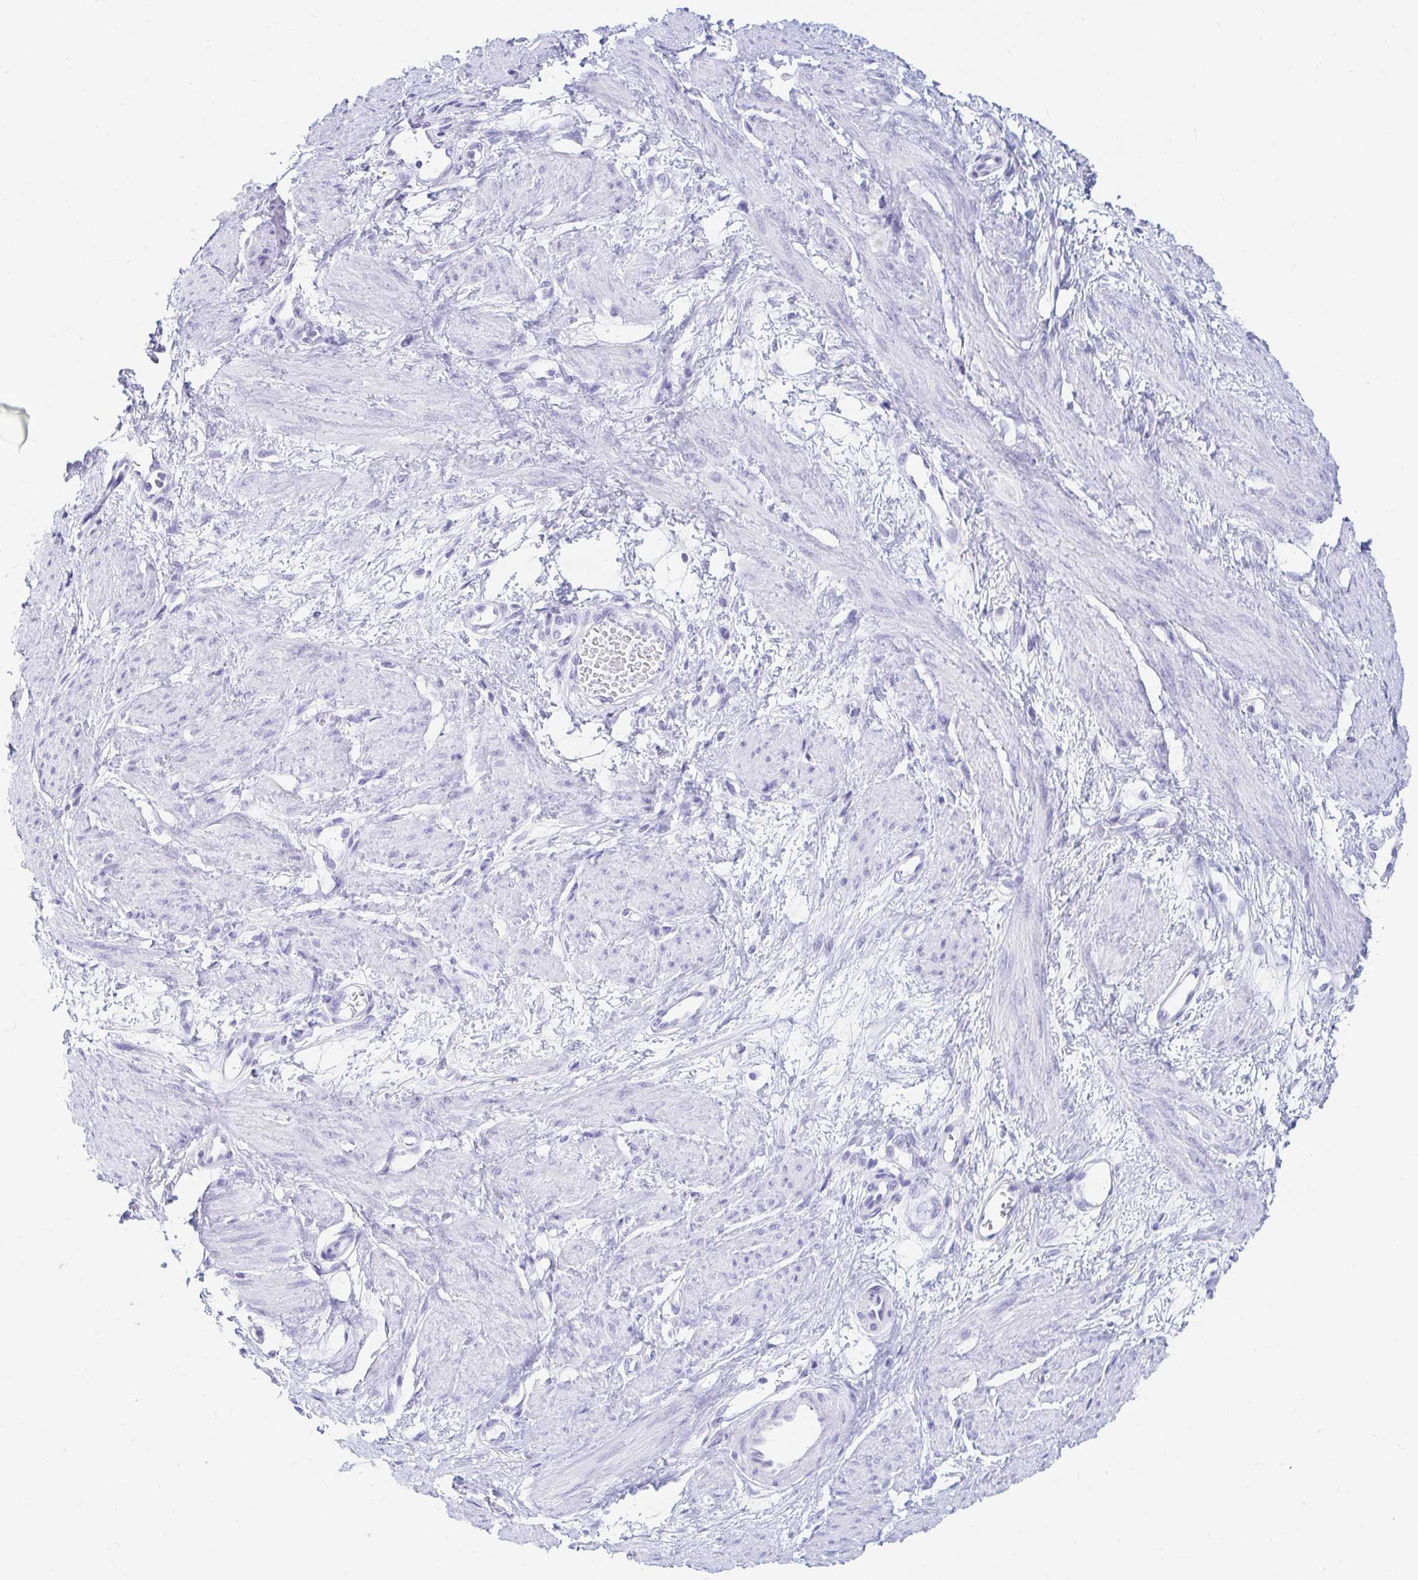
{"staining": {"intensity": "negative", "quantity": "none", "location": "none"}, "tissue": "smooth muscle", "cell_type": "Smooth muscle cells", "image_type": "normal", "snomed": [{"axis": "morphology", "description": "Normal tissue, NOS"}, {"axis": "topography", "description": "Smooth muscle"}, {"axis": "topography", "description": "Uterus"}], "caption": "Smooth muscle cells show no significant protein positivity in benign smooth muscle.", "gene": "OR6T1", "patient": {"sex": "female", "age": 39}}